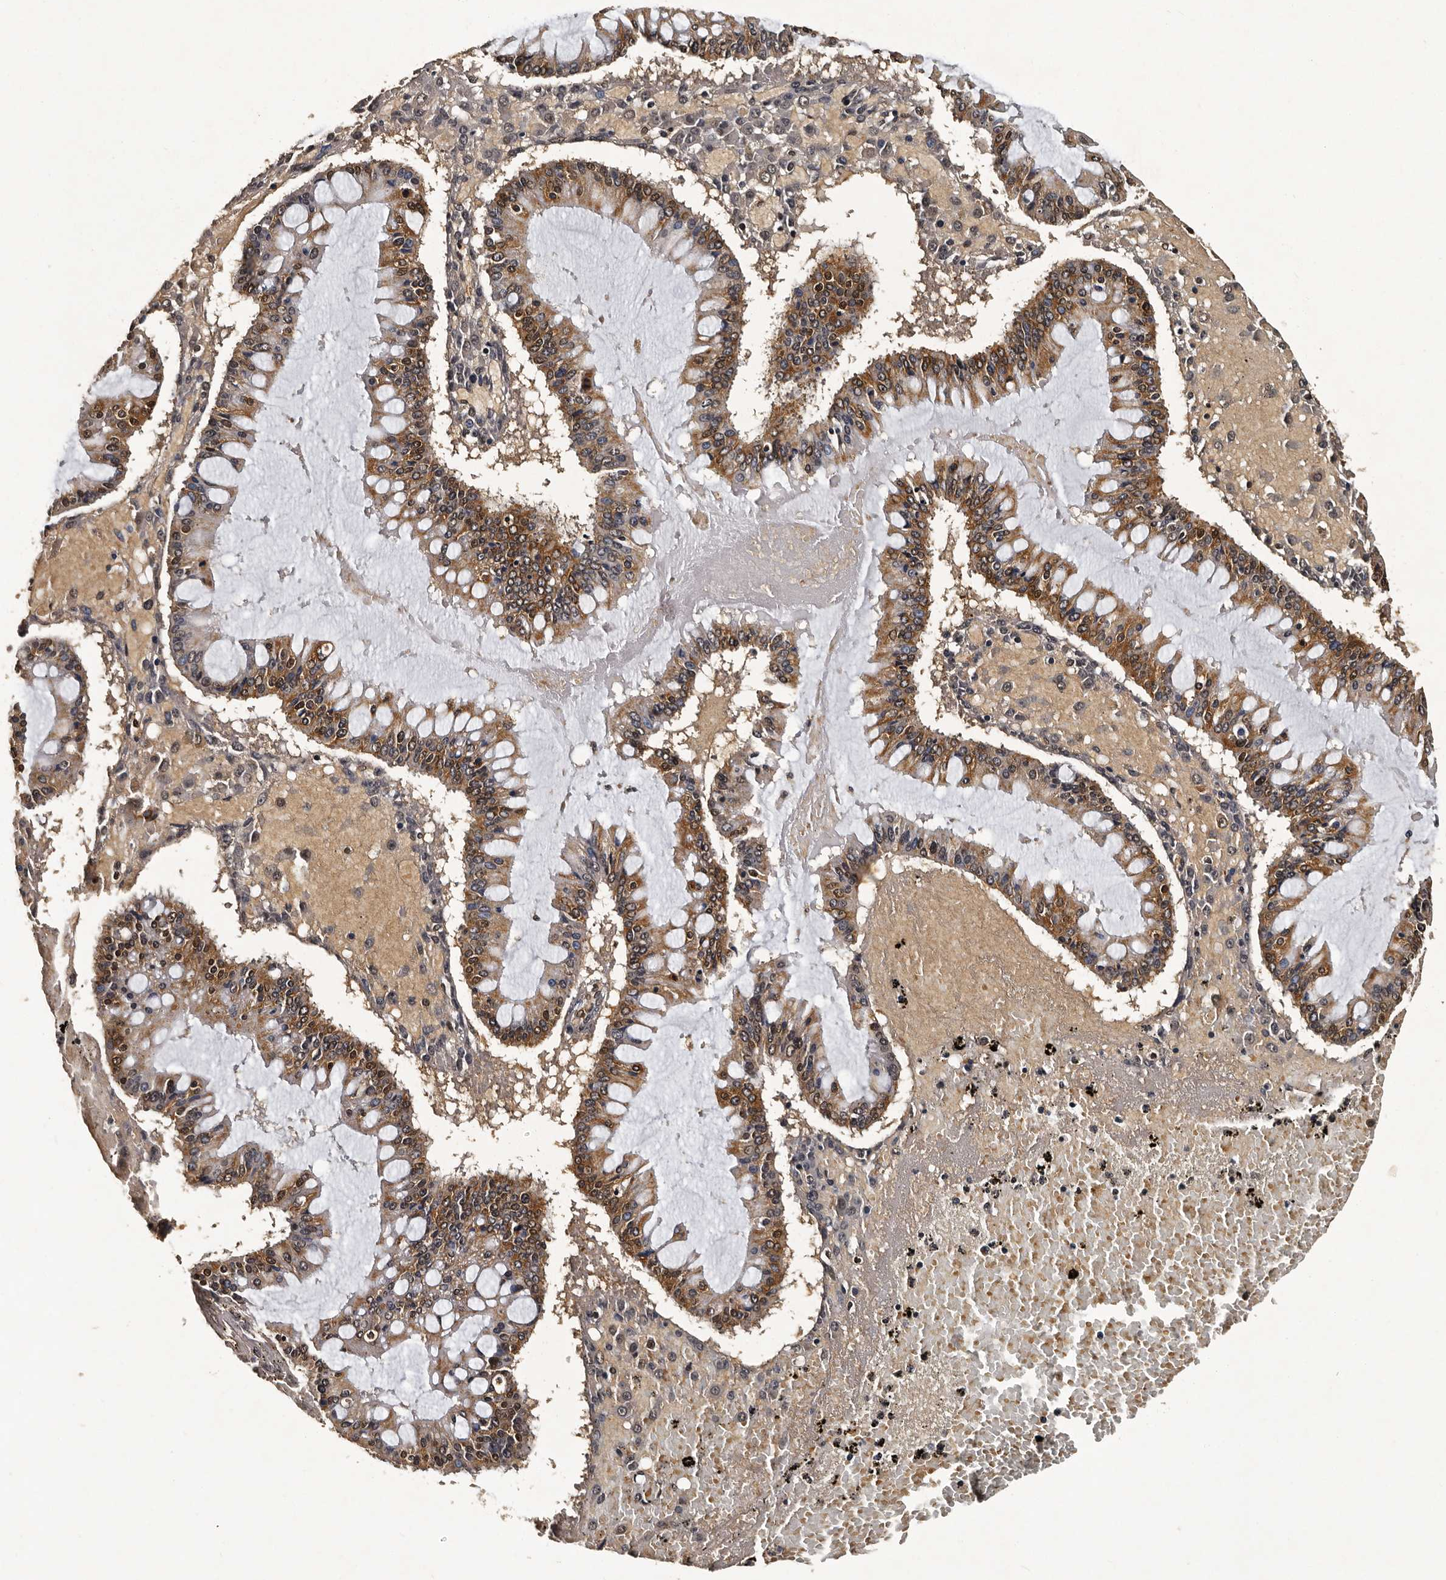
{"staining": {"intensity": "moderate", "quantity": ">75%", "location": "cytoplasmic/membranous,nuclear"}, "tissue": "ovarian cancer", "cell_type": "Tumor cells", "image_type": "cancer", "snomed": [{"axis": "morphology", "description": "Cystadenocarcinoma, mucinous, NOS"}, {"axis": "topography", "description": "Ovary"}], "caption": "The micrograph exhibits a brown stain indicating the presence of a protein in the cytoplasmic/membranous and nuclear of tumor cells in ovarian mucinous cystadenocarcinoma. (brown staining indicates protein expression, while blue staining denotes nuclei).", "gene": "CPNE3", "patient": {"sex": "female", "age": 73}}